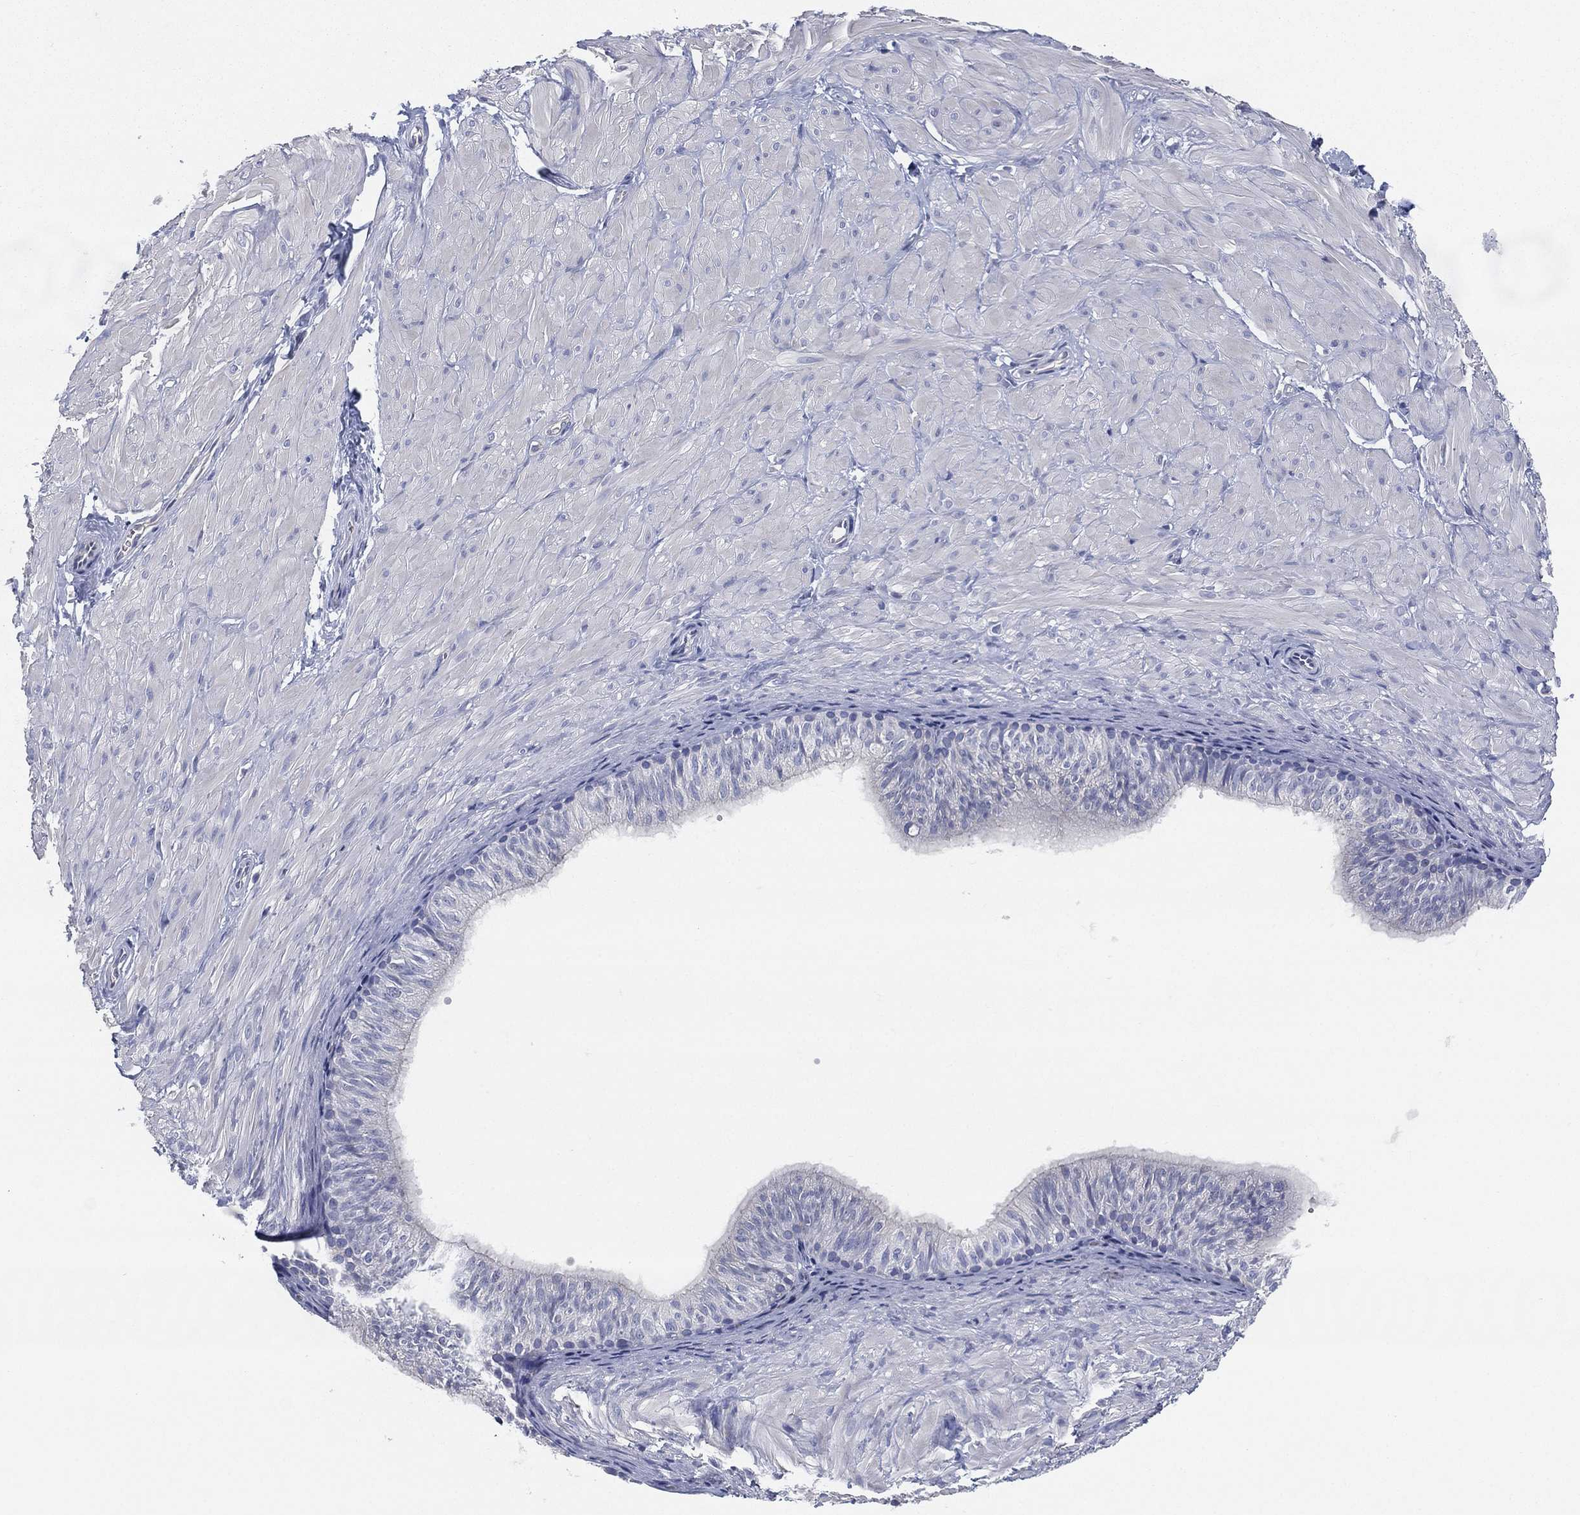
{"staining": {"intensity": "negative", "quantity": "none", "location": "none"}, "tissue": "soft tissue", "cell_type": "Fibroblasts", "image_type": "normal", "snomed": [{"axis": "morphology", "description": "Normal tissue, NOS"}, {"axis": "topography", "description": "Smooth muscle"}, {"axis": "topography", "description": "Peripheral nerve tissue"}], "caption": "Immunohistochemistry (IHC) histopathology image of normal soft tissue stained for a protein (brown), which reveals no positivity in fibroblasts.", "gene": "CCDC70", "patient": {"sex": "male", "age": 22}}